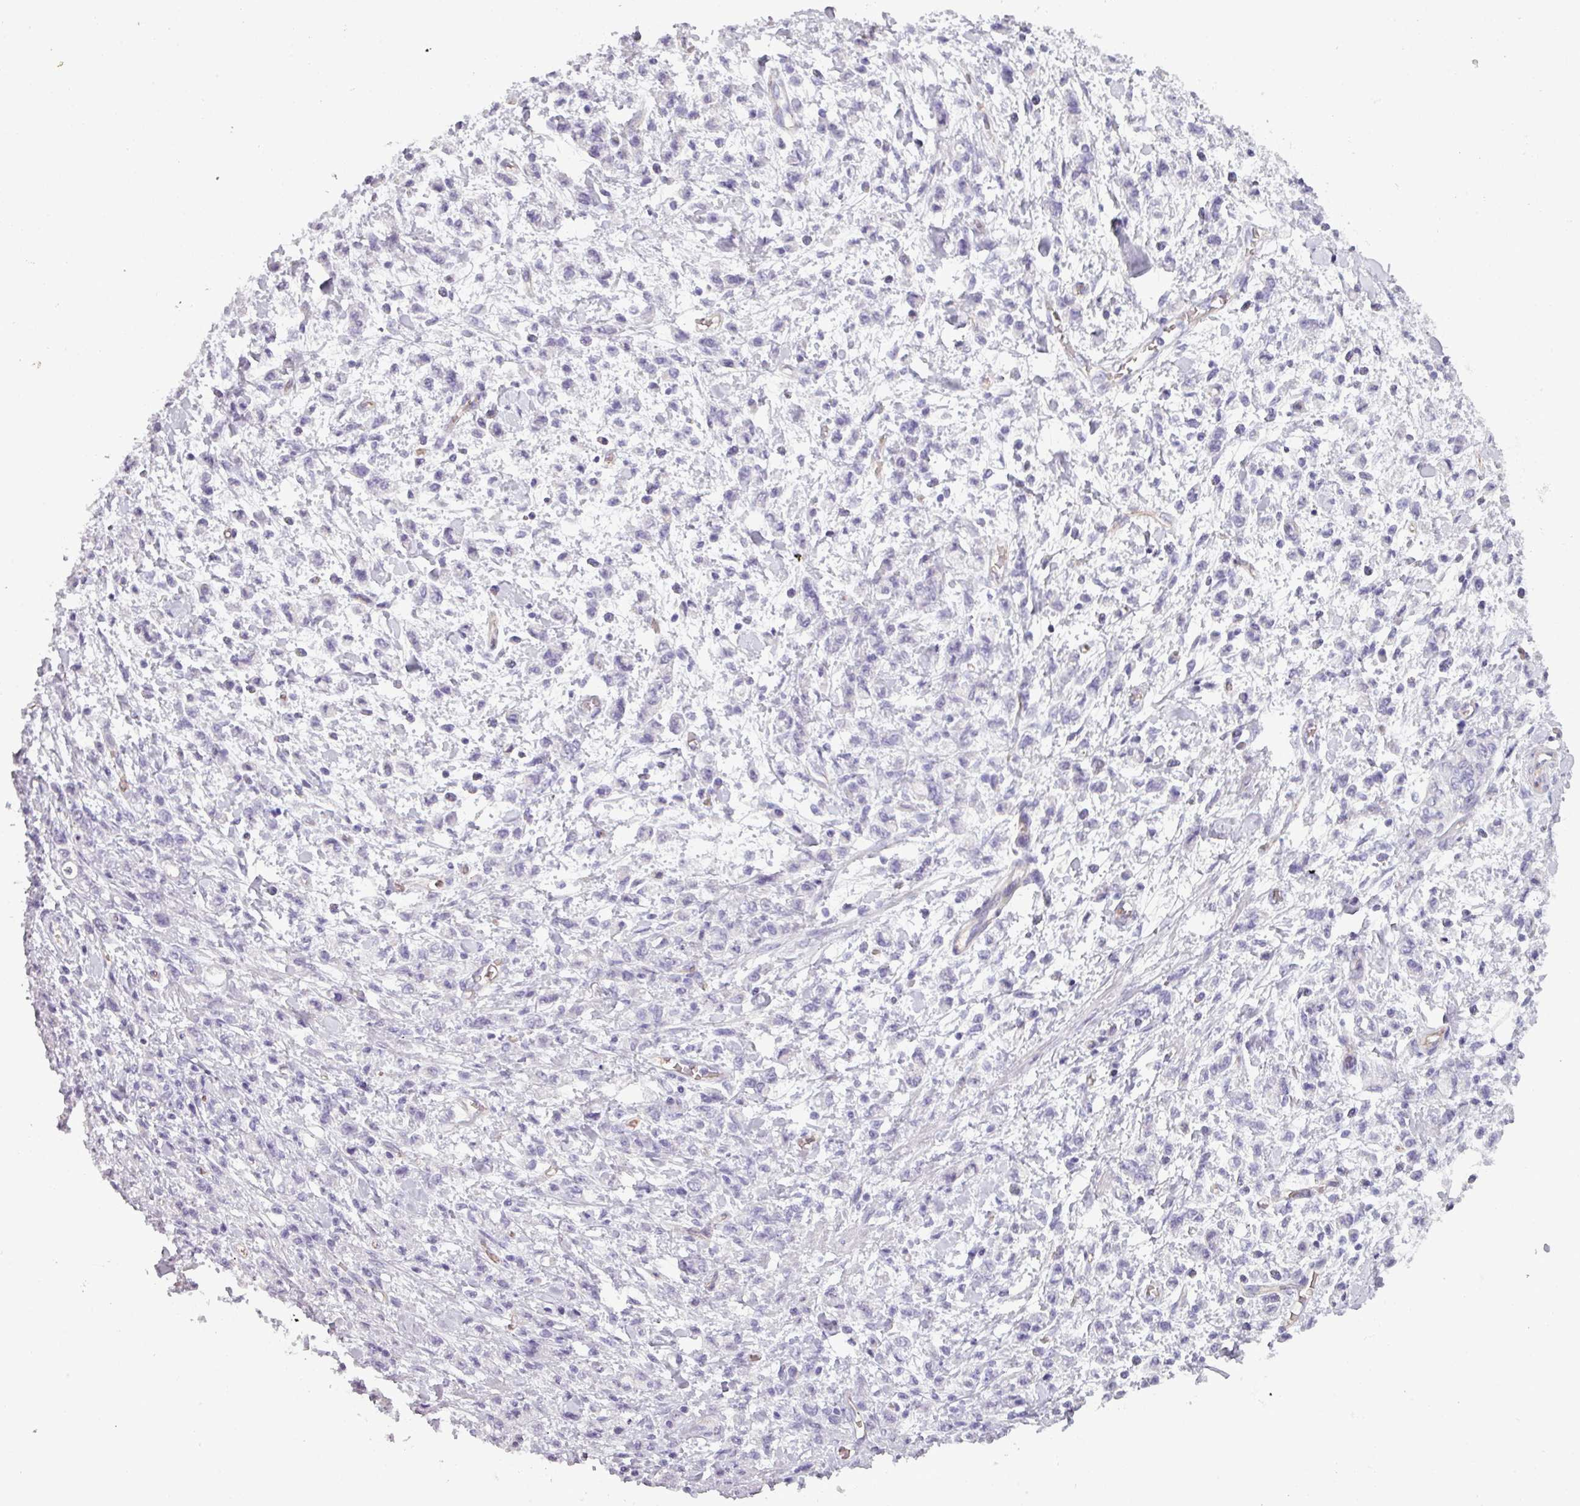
{"staining": {"intensity": "negative", "quantity": "none", "location": "none"}, "tissue": "stomach cancer", "cell_type": "Tumor cells", "image_type": "cancer", "snomed": [{"axis": "morphology", "description": "Adenocarcinoma, NOS"}, {"axis": "topography", "description": "Stomach"}], "caption": "Immunohistochemistry (IHC) micrograph of neoplastic tissue: human stomach cancer stained with DAB displays no significant protein positivity in tumor cells. The staining was performed using DAB (3,3'-diaminobenzidine) to visualize the protein expression in brown, while the nuclei were stained in blue with hematoxylin (Magnification: 20x).", "gene": "AREL1", "patient": {"sex": "male", "age": 77}}